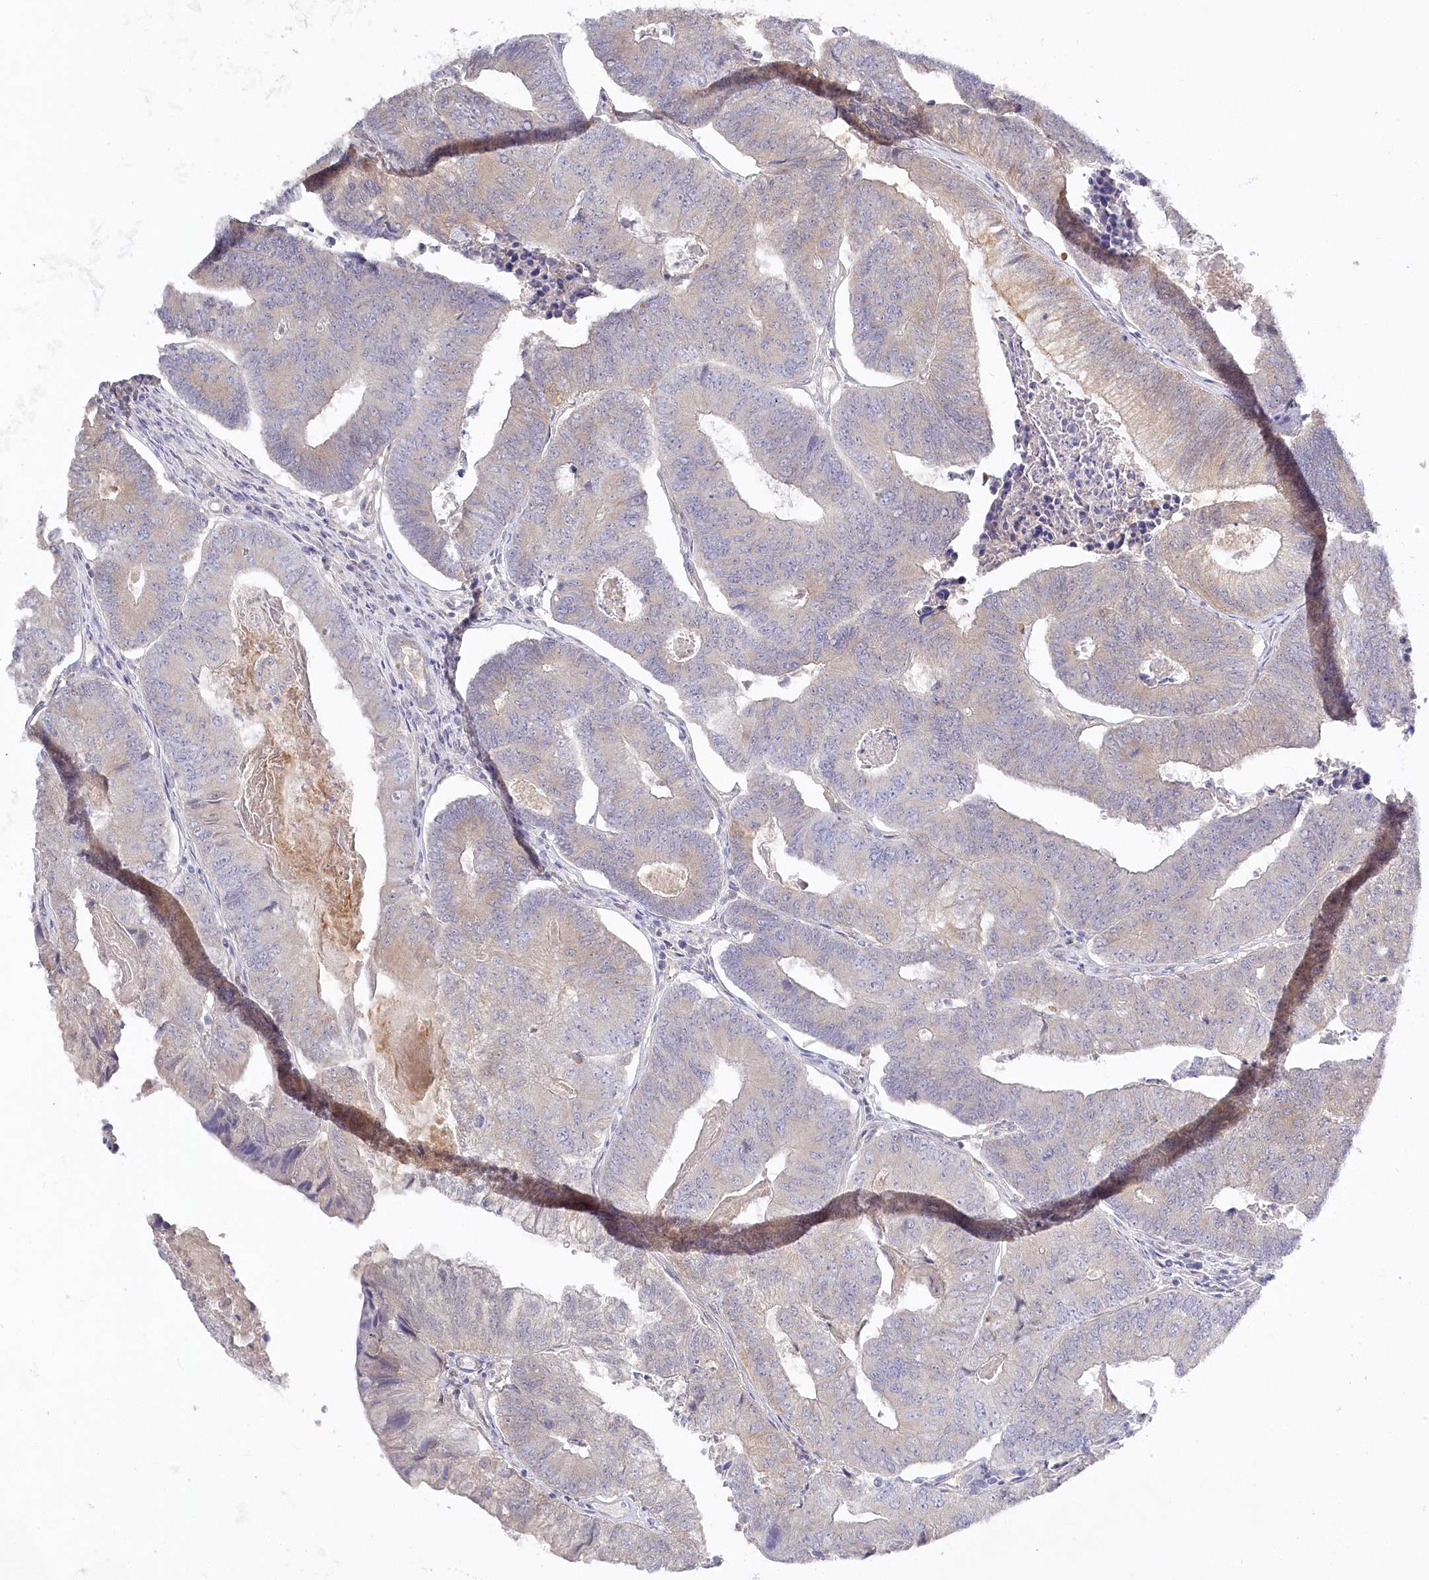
{"staining": {"intensity": "weak", "quantity": "<25%", "location": "cytoplasmic/membranous"}, "tissue": "colorectal cancer", "cell_type": "Tumor cells", "image_type": "cancer", "snomed": [{"axis": "morphology", "description": "Adenocarcinoma, NOS"}, {"axis": "topography", "description": "Colon"}], "caption": "Photomicrograph shows no protein expression in tumor cells of colorectal adenocarcinoma tissue. (DAB (3,3'-diaminobenzidine) IHC with hematoxylin counter stain).", "gene": "AAMDC", "patient": {"sex": "female", "age": 67}}